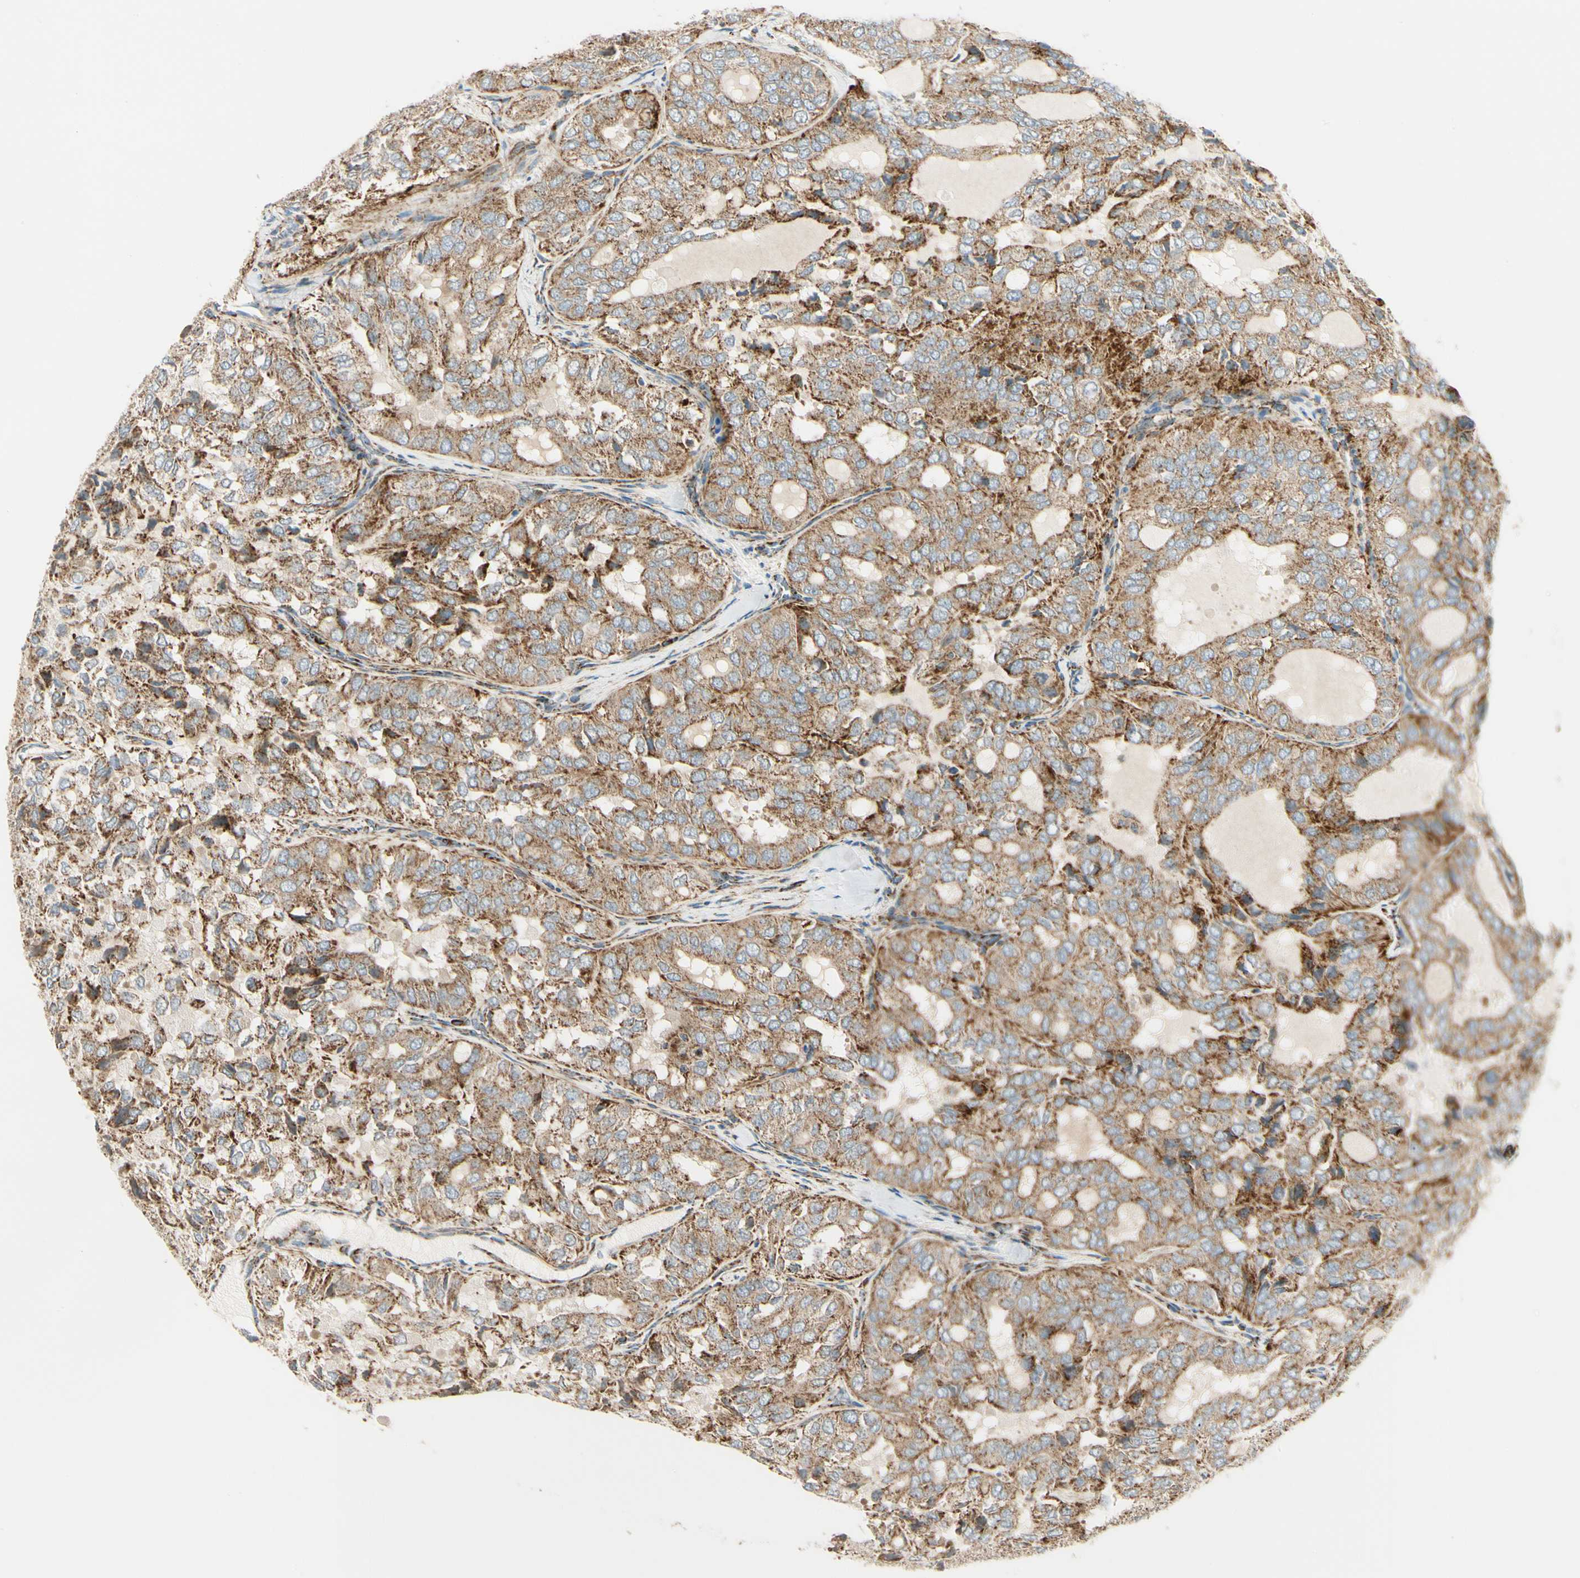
{"staining": {"intensity": "strong", "quantity": ">75%", "location": "cytoplasmic/membranous"}, "tissue": "thyroid cancer", "cell_type": "Tumor cells", "image_type": "cancer", "snomed": [{"axis": "morphology", "description": "Follicular adenoma carcinoma, NOS"}, {"axis": "topography", "description": "Thyroid gland"}], "caption": "Immunohistochemical staining of thyroid follicular adenoma carcinoma displays strong cytoplasmic/membranous protein expression in about >75% of tumor cells.", "gene": "TBC1D10A", "patient": {"sex": "male", "age": 75}}